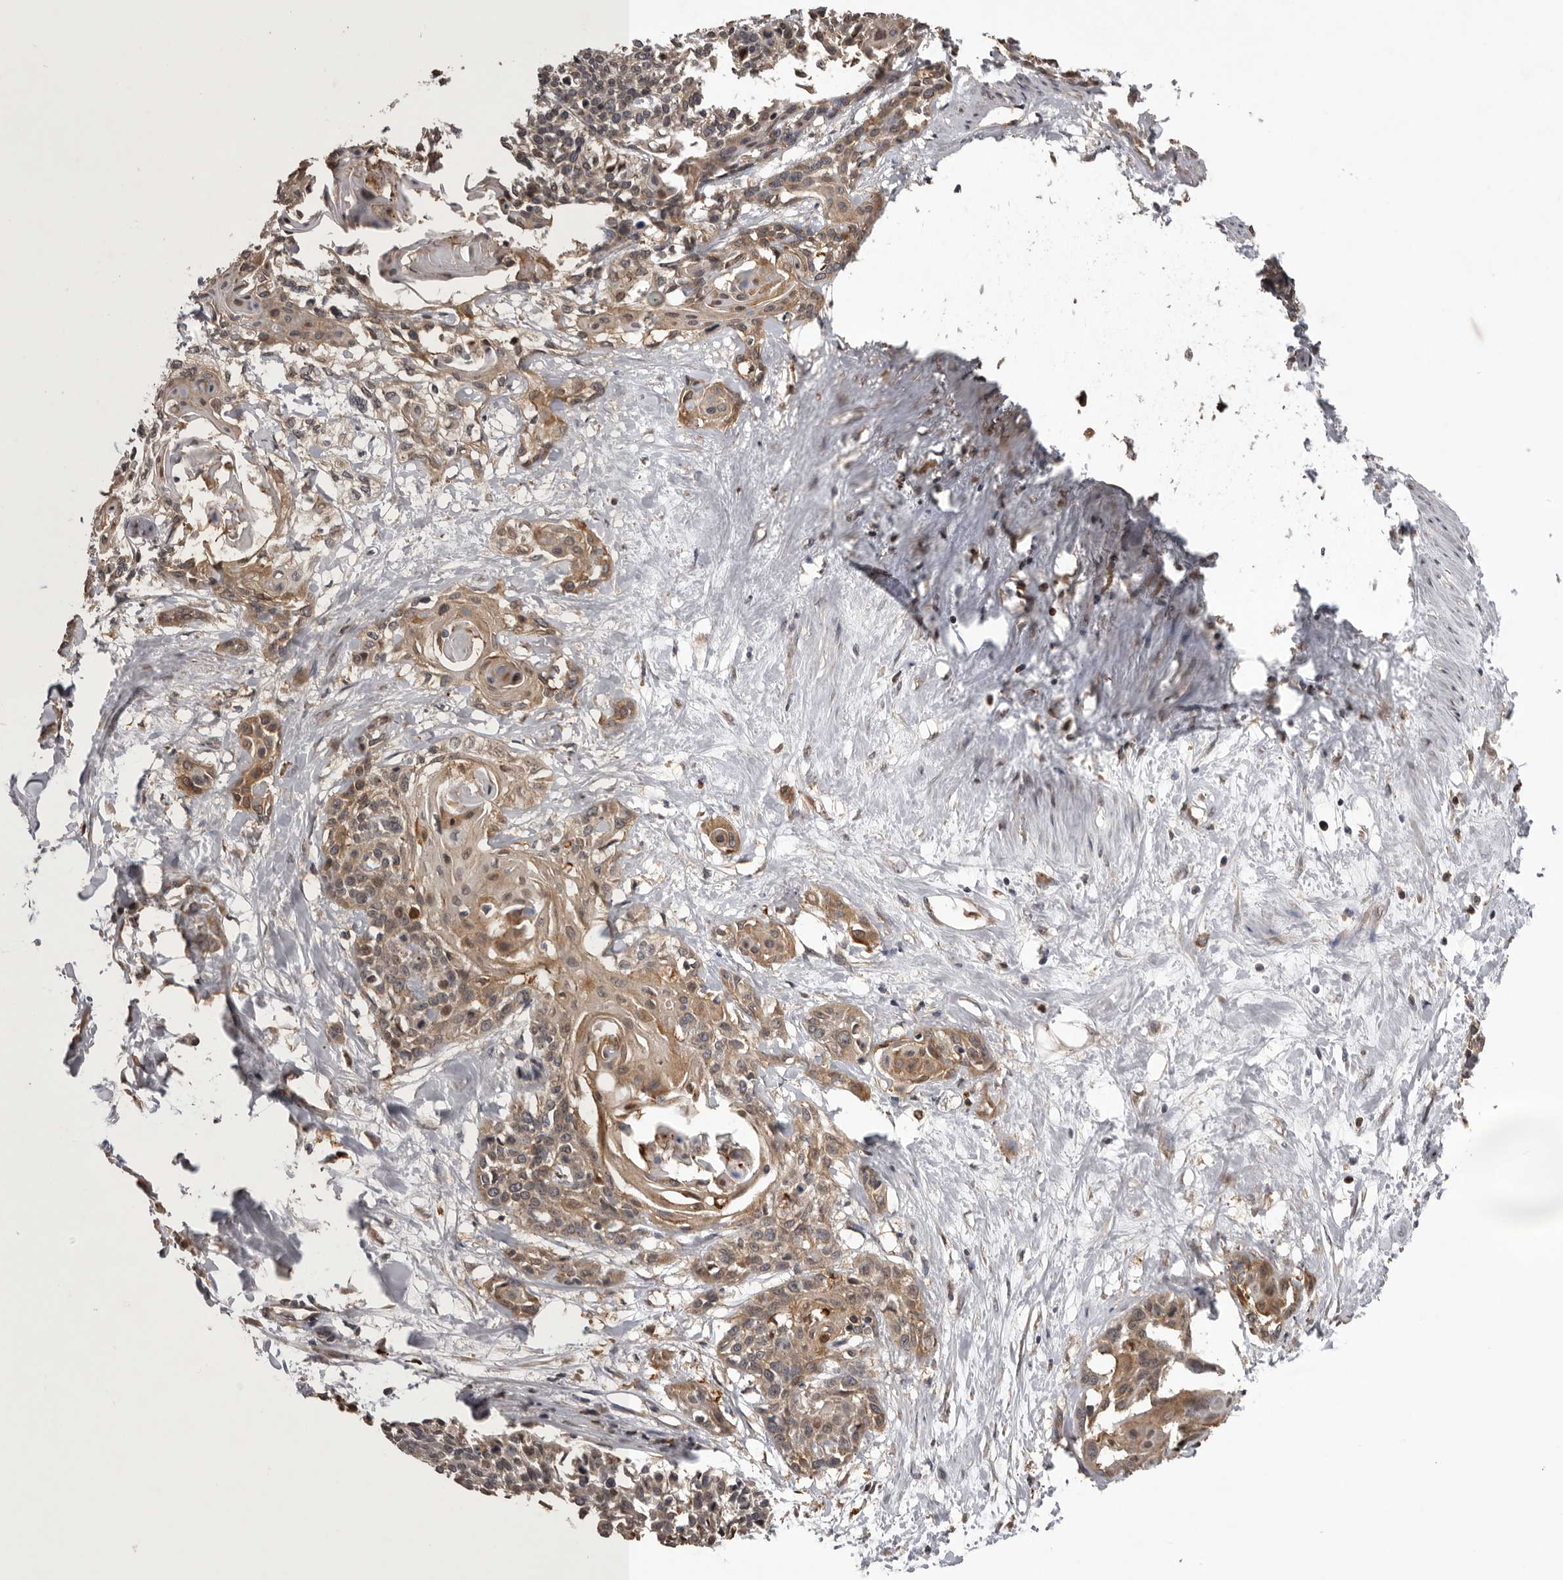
{"staining": {"intensity": "moderate", "quantity": ">75%", "location": "cytoplasmic/membranous,nuclear"}, "tissue": "cervical cancer", "cell_type": "Tumor cells", "image_type": "cancer", "snomed": [{"axis": "morphology", "description": "Squamous cell carcinoma, NOS"}, {"axis": "topography", "description": "Cervix"}], "caption": "Immunohistochemical staining of squamous cell carcinoma (cervical) exhibits medium levels of moderate cytoplasmic/membranous and nuclear protein staining in about >75% of tumor cells.", "gene": "GADD45B", "patient": {"sex": "female", "age": 57}}